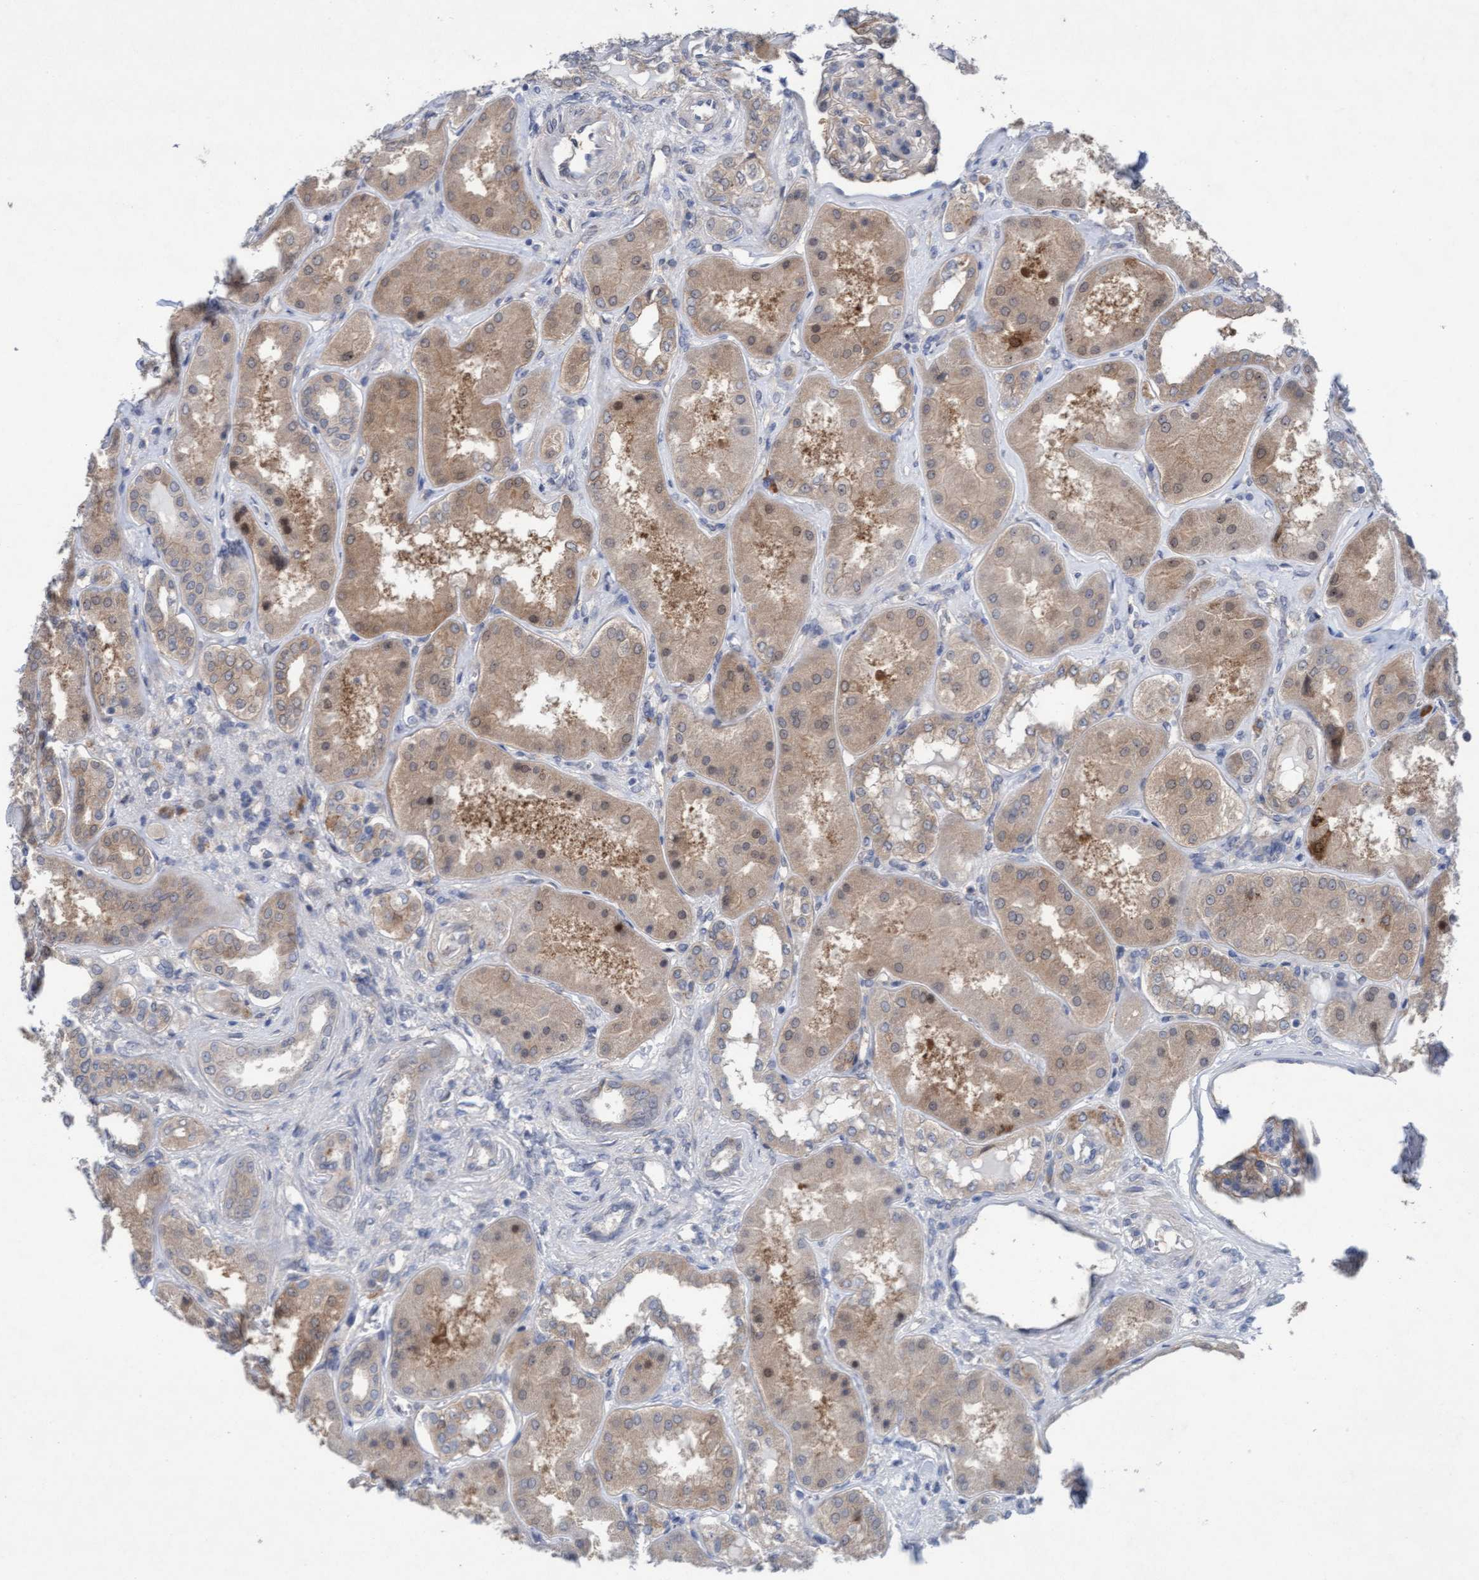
{"staining": {"intensity": "moderate", "quantity": ">75%", "location": "cytoplasmic/membranous"}, "tissue": "kidney", "cell_type": "Cells in glomeruli", "image_type": "normal", "snomed": [{"axis": "morphology", "description": "Normal tissue, NOS"}, {"axis": "topography", "description": "Kidney"}], "caption": "IHC histopathology image of normal human kidney stained for a protein (brown), which reveals medium levels of moderate cytoplasmic/membranous staining in about >75% of cells in glomeruli.", "gene": "PLCD1", "patient": {"sex": "female", "age": 56}}